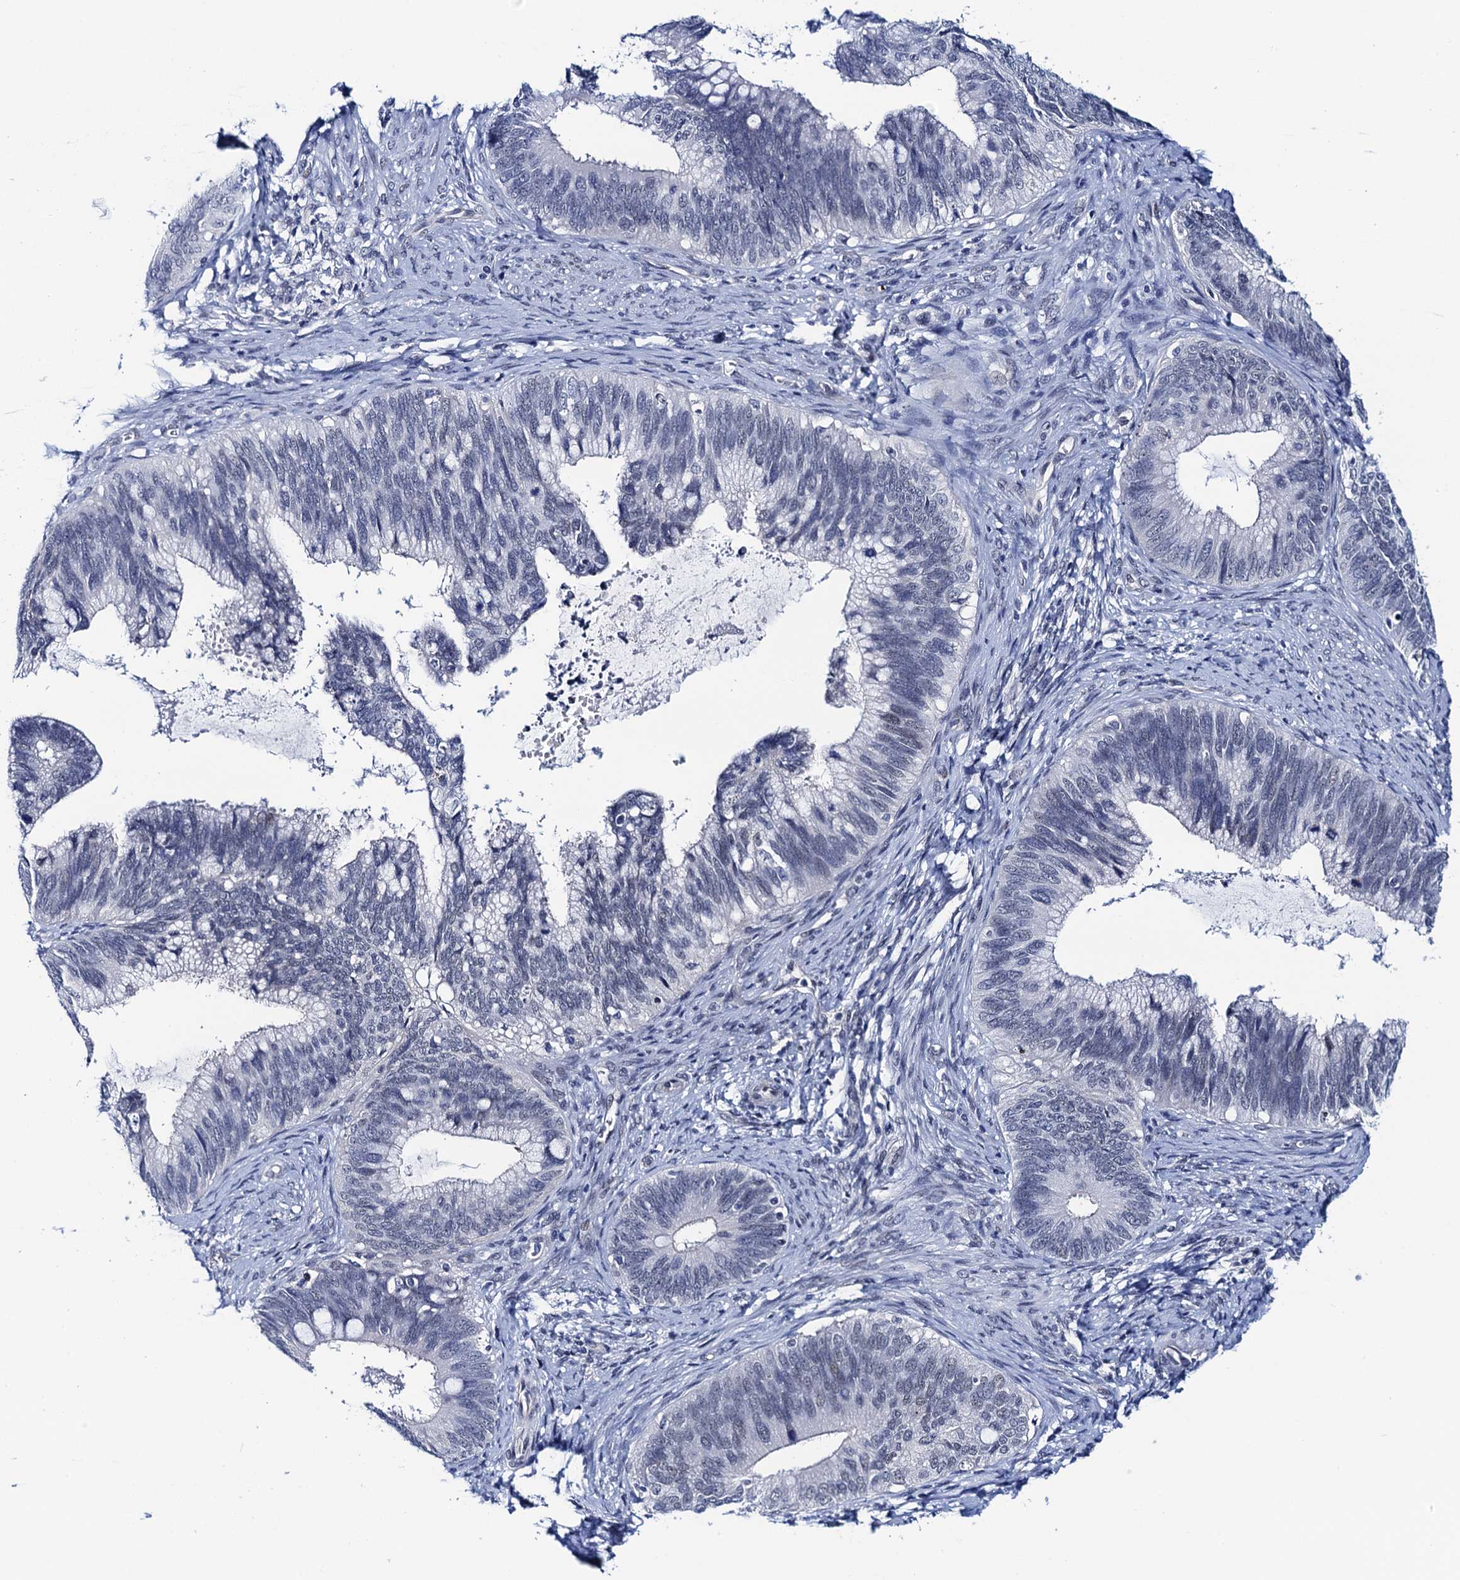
{"staining": {"intensity": "negative", "quantity": "none", "location": "none"}, "tissue": "cervical cancer", "cell_type": "Tumor cells", "image_type": "cancer", "snomed": [{"axis": "morphology", "description": "Adenocarcinoma, NOS"}, {"axis": "topography", "description": "Cervix"}], "caption": "An immunohistochemistry (IHC) photomicrograph of cervical cancer (adenocarcinoma) is shown. There is no staining in tumor cells of cervical cancer (adenocarcinoma).", "gene": "C16orf87", "patient": {"sex": "female", "age": 42}}